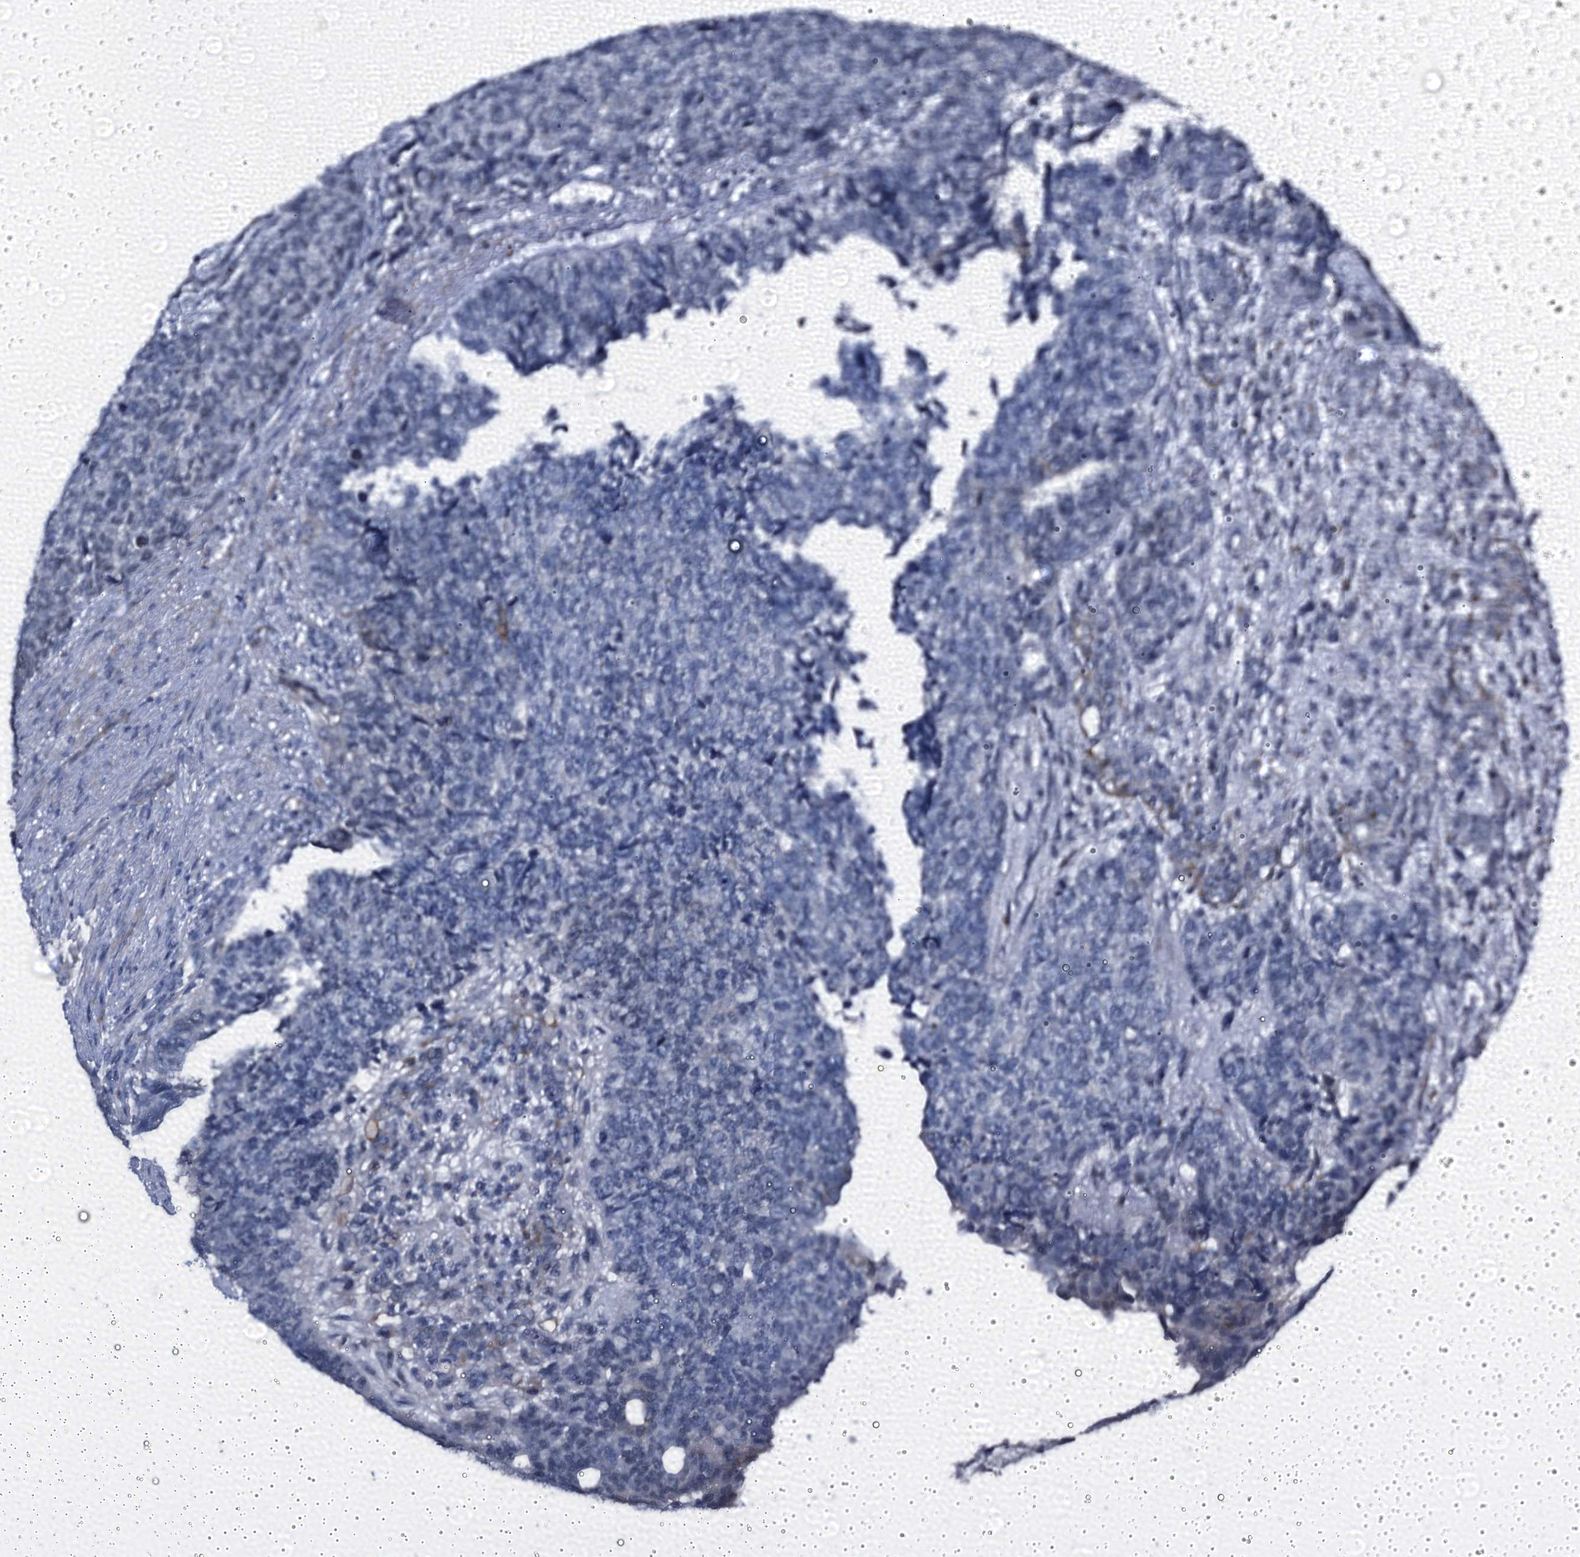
{"staining": {"intensity": "negative", "quantity": "none", "location": "none"}, "tissue": "cervical cancer", "cell_type": "Tumor cells", "image_type": "cancer", "snomed": [{"axis": "morphology", "description": "Squamous cell carcinoma, NOS"}, {"axis": "topography", "description": "Cervix"}], "caption": "Cervical cancer (squamous cell carcinoma) was stained to show a protein in brown. There is no significant staining in tumor cells. Brightfield microscopy of immunohistochemistry (IHC) stained with DAB (3,3'-diaminobenzidine) (brown) and hematoxylin (blue), captured at high magnification.", "gene": "EMG1", "patient": {"sex": "female", "age": 63}}